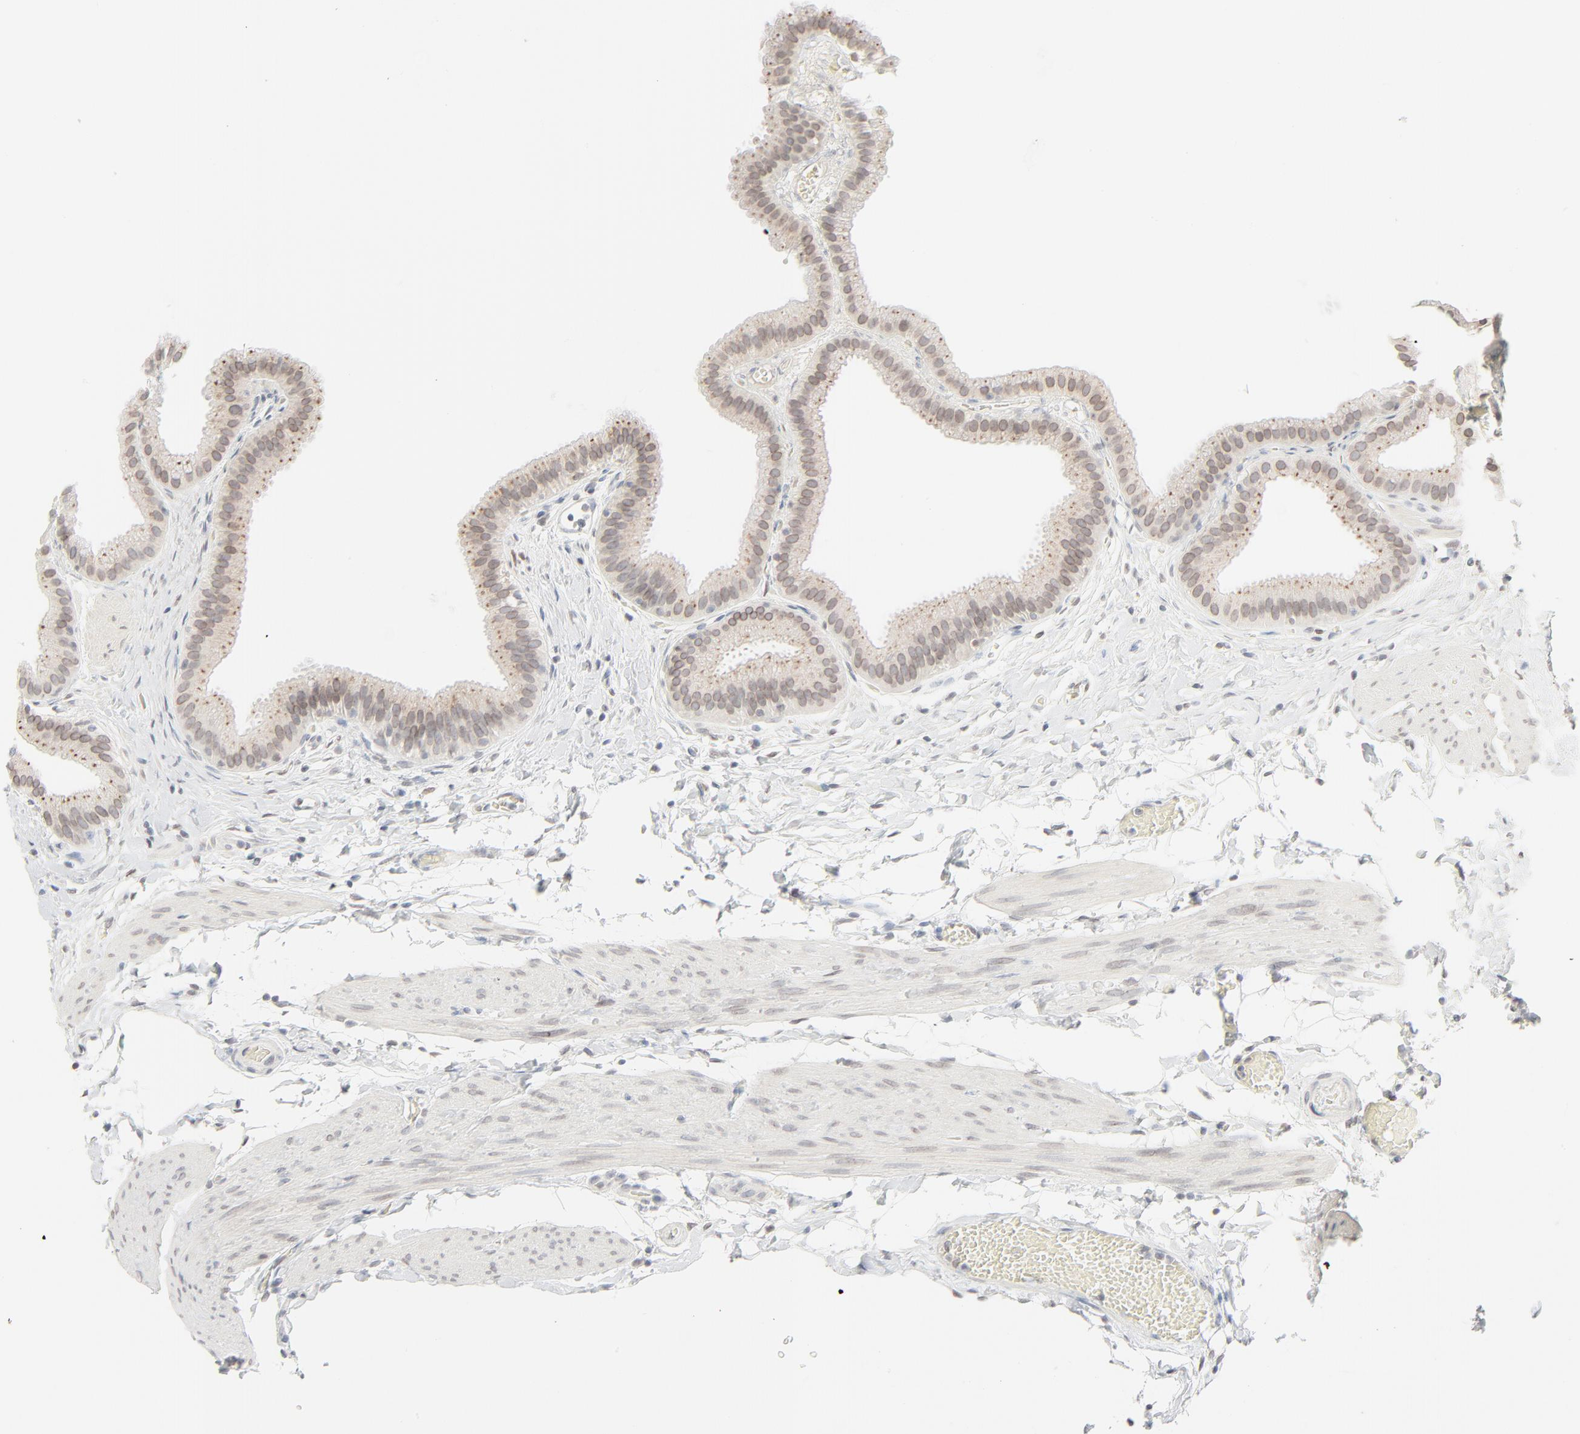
{"staining": {"intensity": "moderate", "quantity": "25%-75%", "location": "cytoplasmic/membranous,nuclear"}, "tissue": "gallbladder", "cell_type": "Glandular cells", "image_type": "normal", "snomed": [{"axis": "morphology", "description": "Normal tissue, NOS"}, {"axis": "topography", "description": "Gallbladder"}], "caption": "The photomicrograph demonstrates a brown stain indicating the presence of a protein in the cytoplasmic/membranous,nuclear of glandular cells in gallbladder. (DAB = brown stain, brightfield microscopy at high magnification).", "gene": "MAD1L1", "patient": {"sex": "female", "age": 63}}